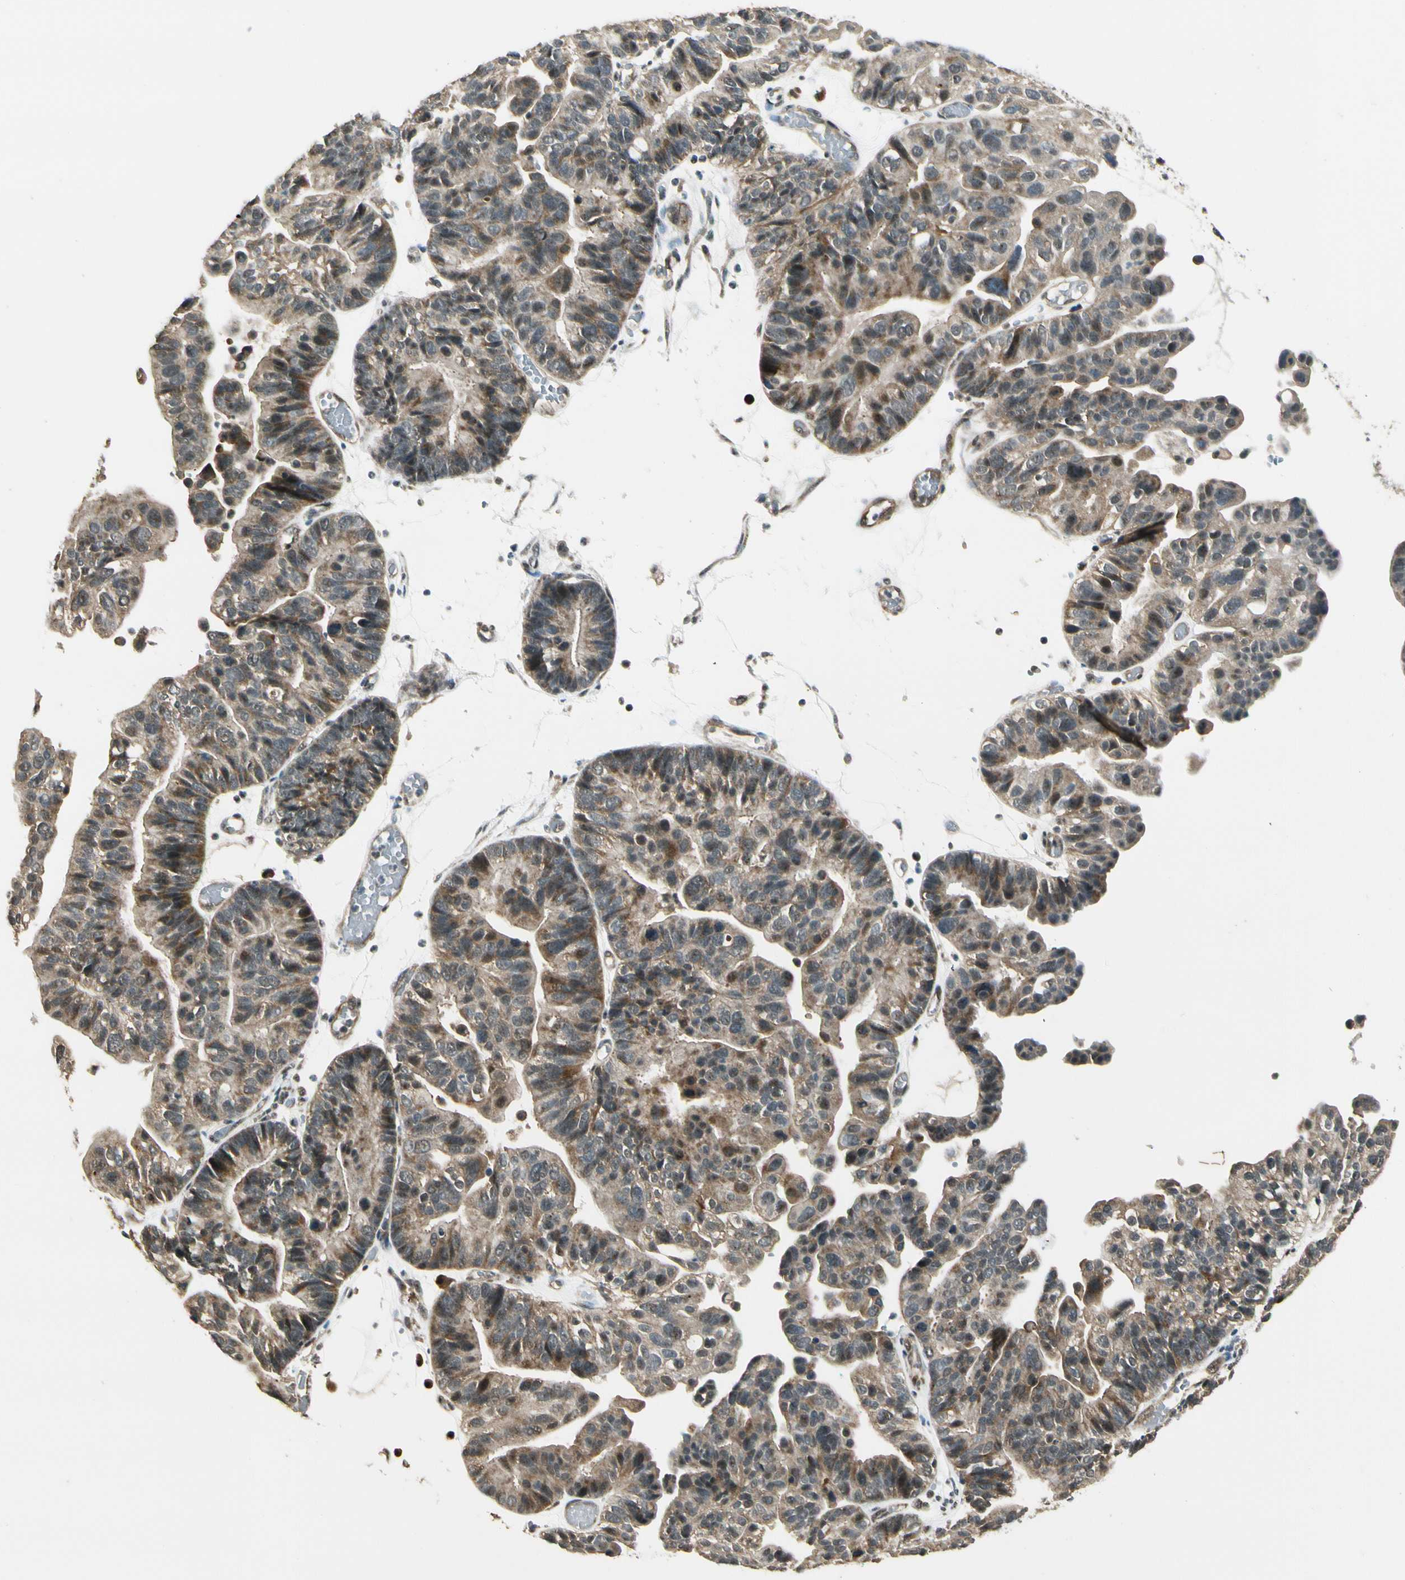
{"staining": {"intensity": "moderate", "quantity": "<25%", "location": "cytoplasmic/membranous,nuclear"}, "tissue": "ovarian cancer", "cell_type": "Tumor cells", "image_type": "cancer", "snomed": [{"axis": "morphology", "description": "Cystadenocarcinoma, serous, NOS"}, {"axis": "topography", "description": "Ovary"}], "caption": "Protein expression analysis of human ovarian serous cystadenocarcinoma reveals moderate cytoplasmic/membranous and nuclear expression in approximately <25% of tumor cells.", "gene": "MCPH1", "patient": {"sex": "female", "age": 56}}